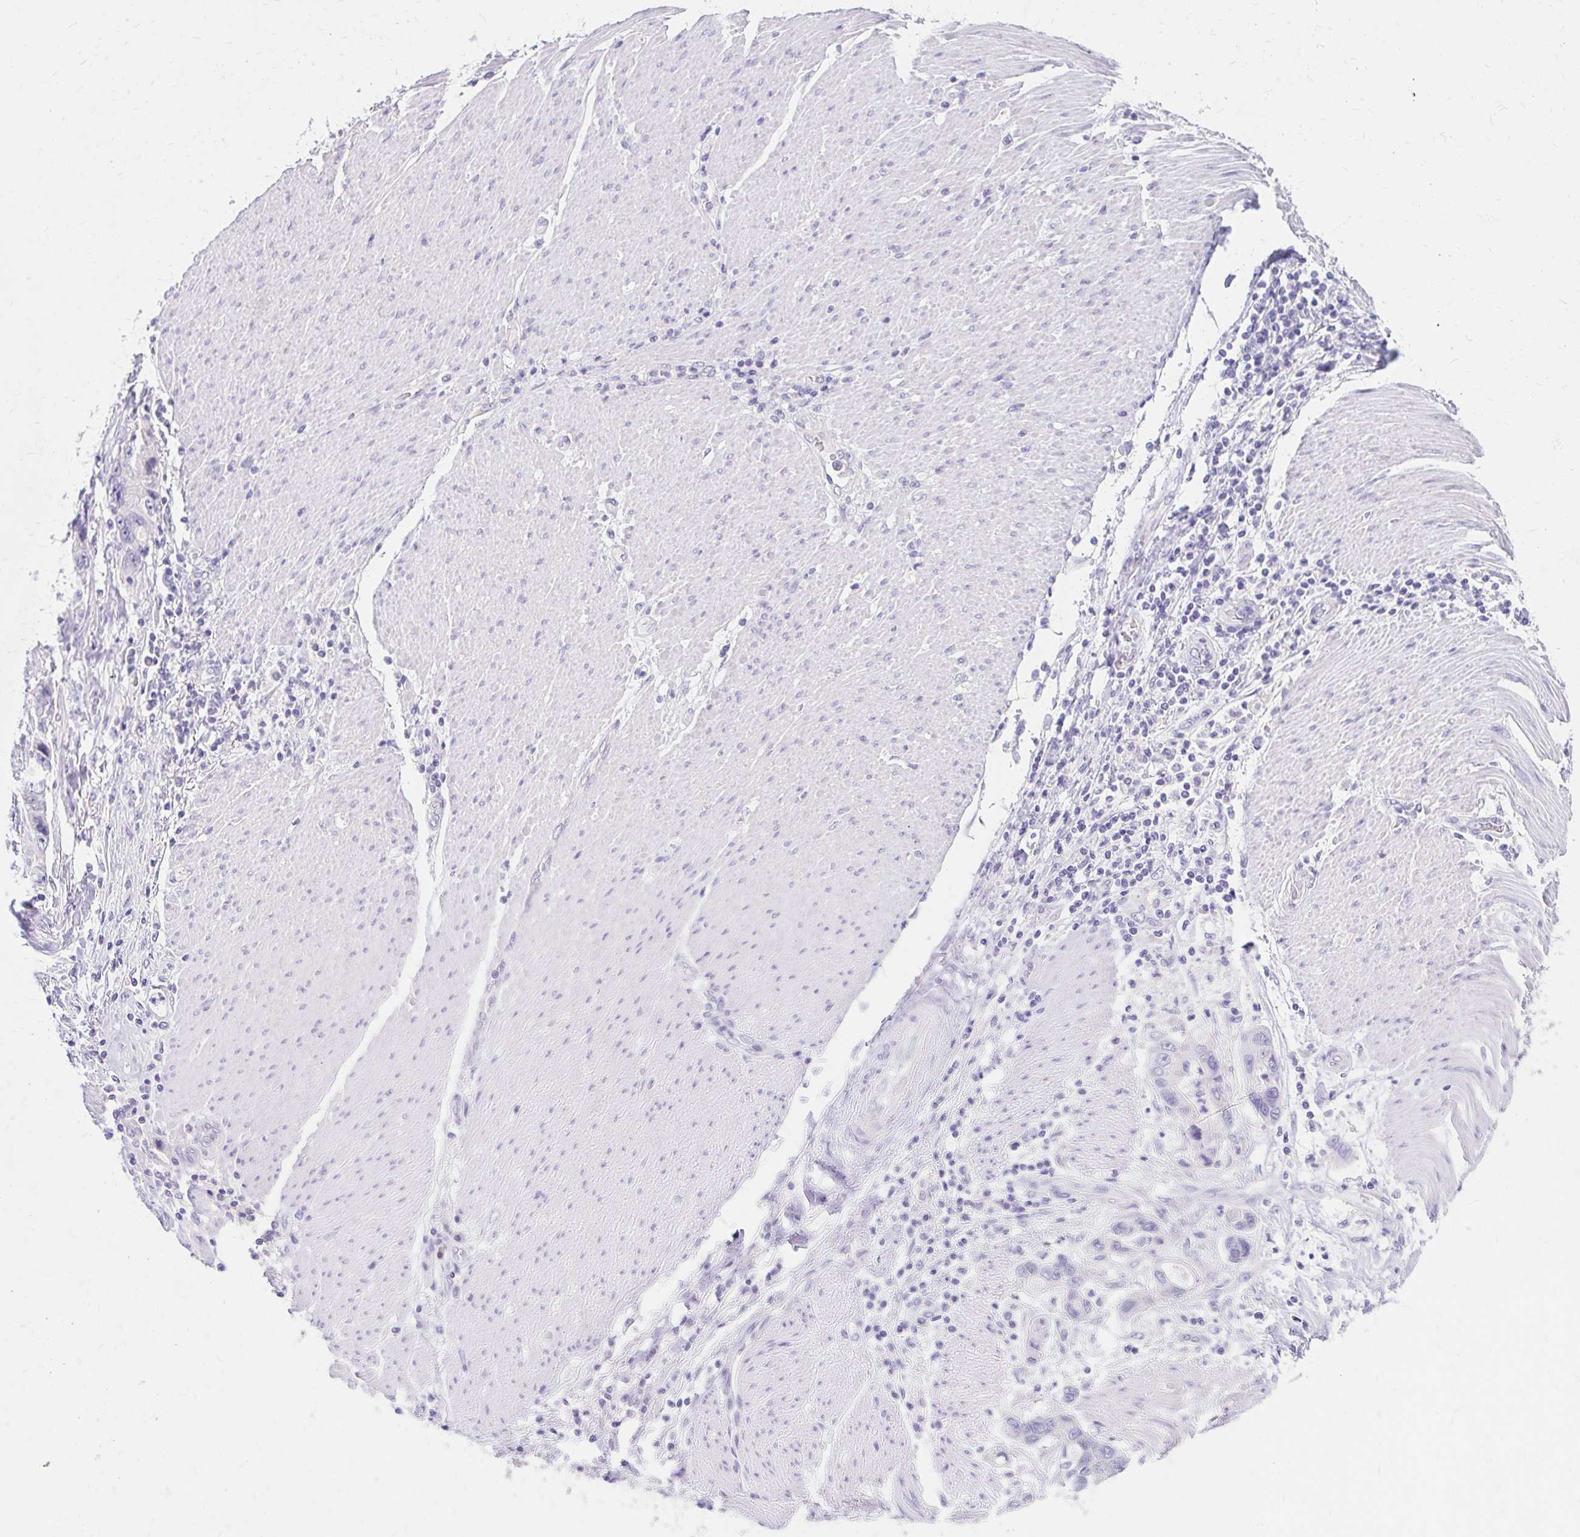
{"staining": {"intensity": "negative", "quantity": "none", "location": "none"}, "tissue": "stomach cancer", "cell_type": "Tumor cells", "image_type": "cancer", "snomed": [{"axis": "morphology", "description": "Adenocarcinoma, NOS"}, {"axis": "topography", "description": "Pancreas"}, {"axis": "topography", "description": "Stomach, upper"}], "caption": "This is an IHC photomicrograph of human stomach adenocarcinoma. There is no expression in tumor cells.", "gene": "AZGP1", "patient": {"sex": "male", "age": 77}}